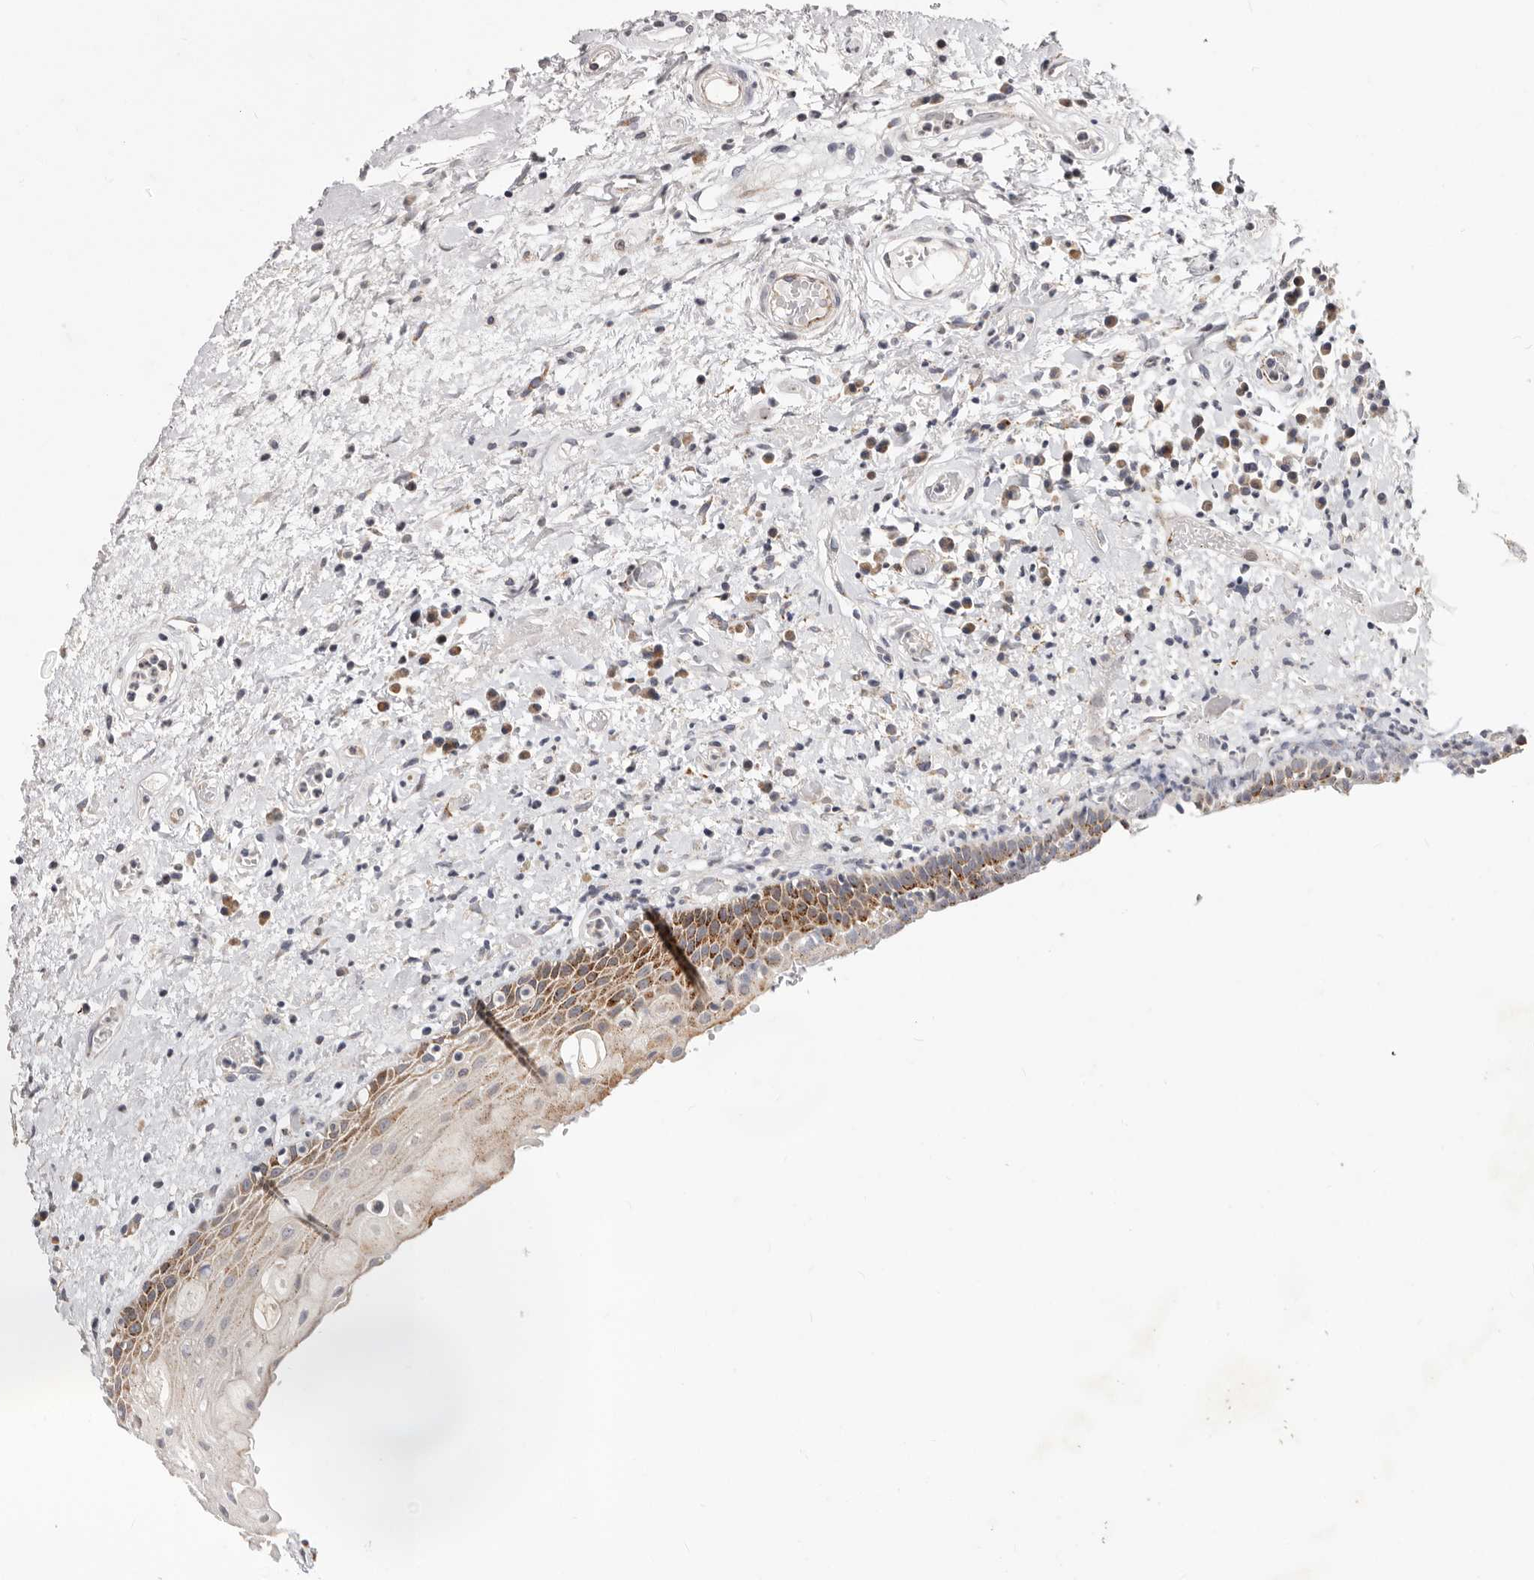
{"staining": {"intensity": "moderate", "quantity": "25%-75%", "location": "cytoplasmic/membranous"}, "tissue": "oral mucosa", "cell_type": "Squamous epithelial cells", "image_type": "normal", "snomed": [{"axis": "morphology", "description": "Normal tissue, NOS"}, {"axis": "topography", "description": "Oral tissue"}], "caption": "Immunohistochemical staining of unremarkable human oral mucosa exhibits moderate cytoplasmic/membranous protein positivity in approximately 25%-75% of squamous epithelial cells. The protein of interest is shown in brown color, while the nuclei are stained blue.", "gene": "TOR3A", "patient": {"sex": "female", "age": 76}}